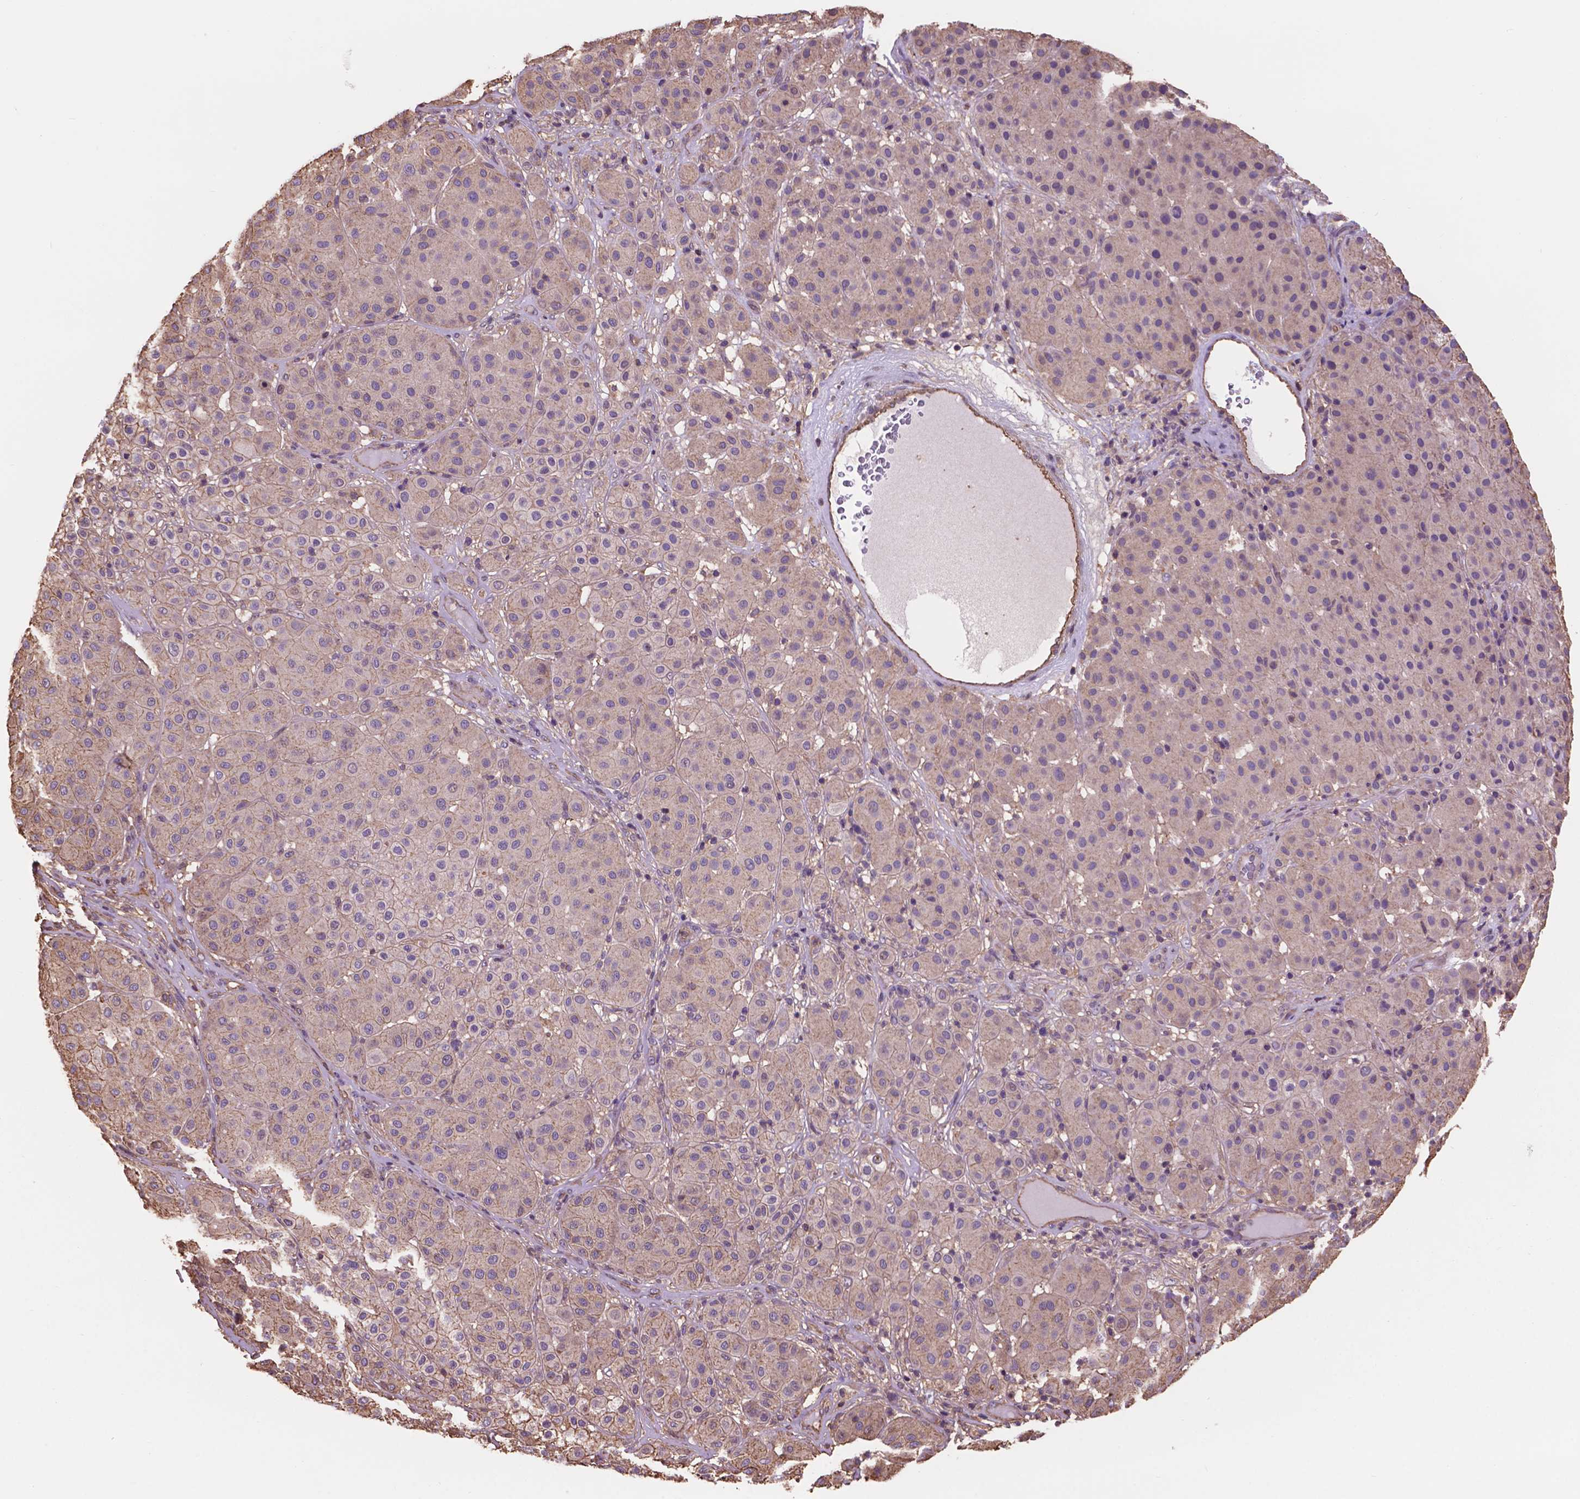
{"staining": {"intensity": "weak", "quantity": ">75%", "location": "cytoplasmic/membranous"}, "tissue": "melanoma", "cell_type": "Tumor cells", "image_type": "cancer", "snomed": [{"axis": "morphology", "description": "Malignant melanoma, Metastatic site"}, {"axis": "topography", "description": "Smooth muscle"}], "caption": "DAB immunohistochemical staining of human malignant melanoma (metastatic site) displays weak cytoplasmic/membranous protein staining in approximately >75% of tumor cells.", "gene": "NIPA2", "patient": {"sex": "male", "age": 41}}